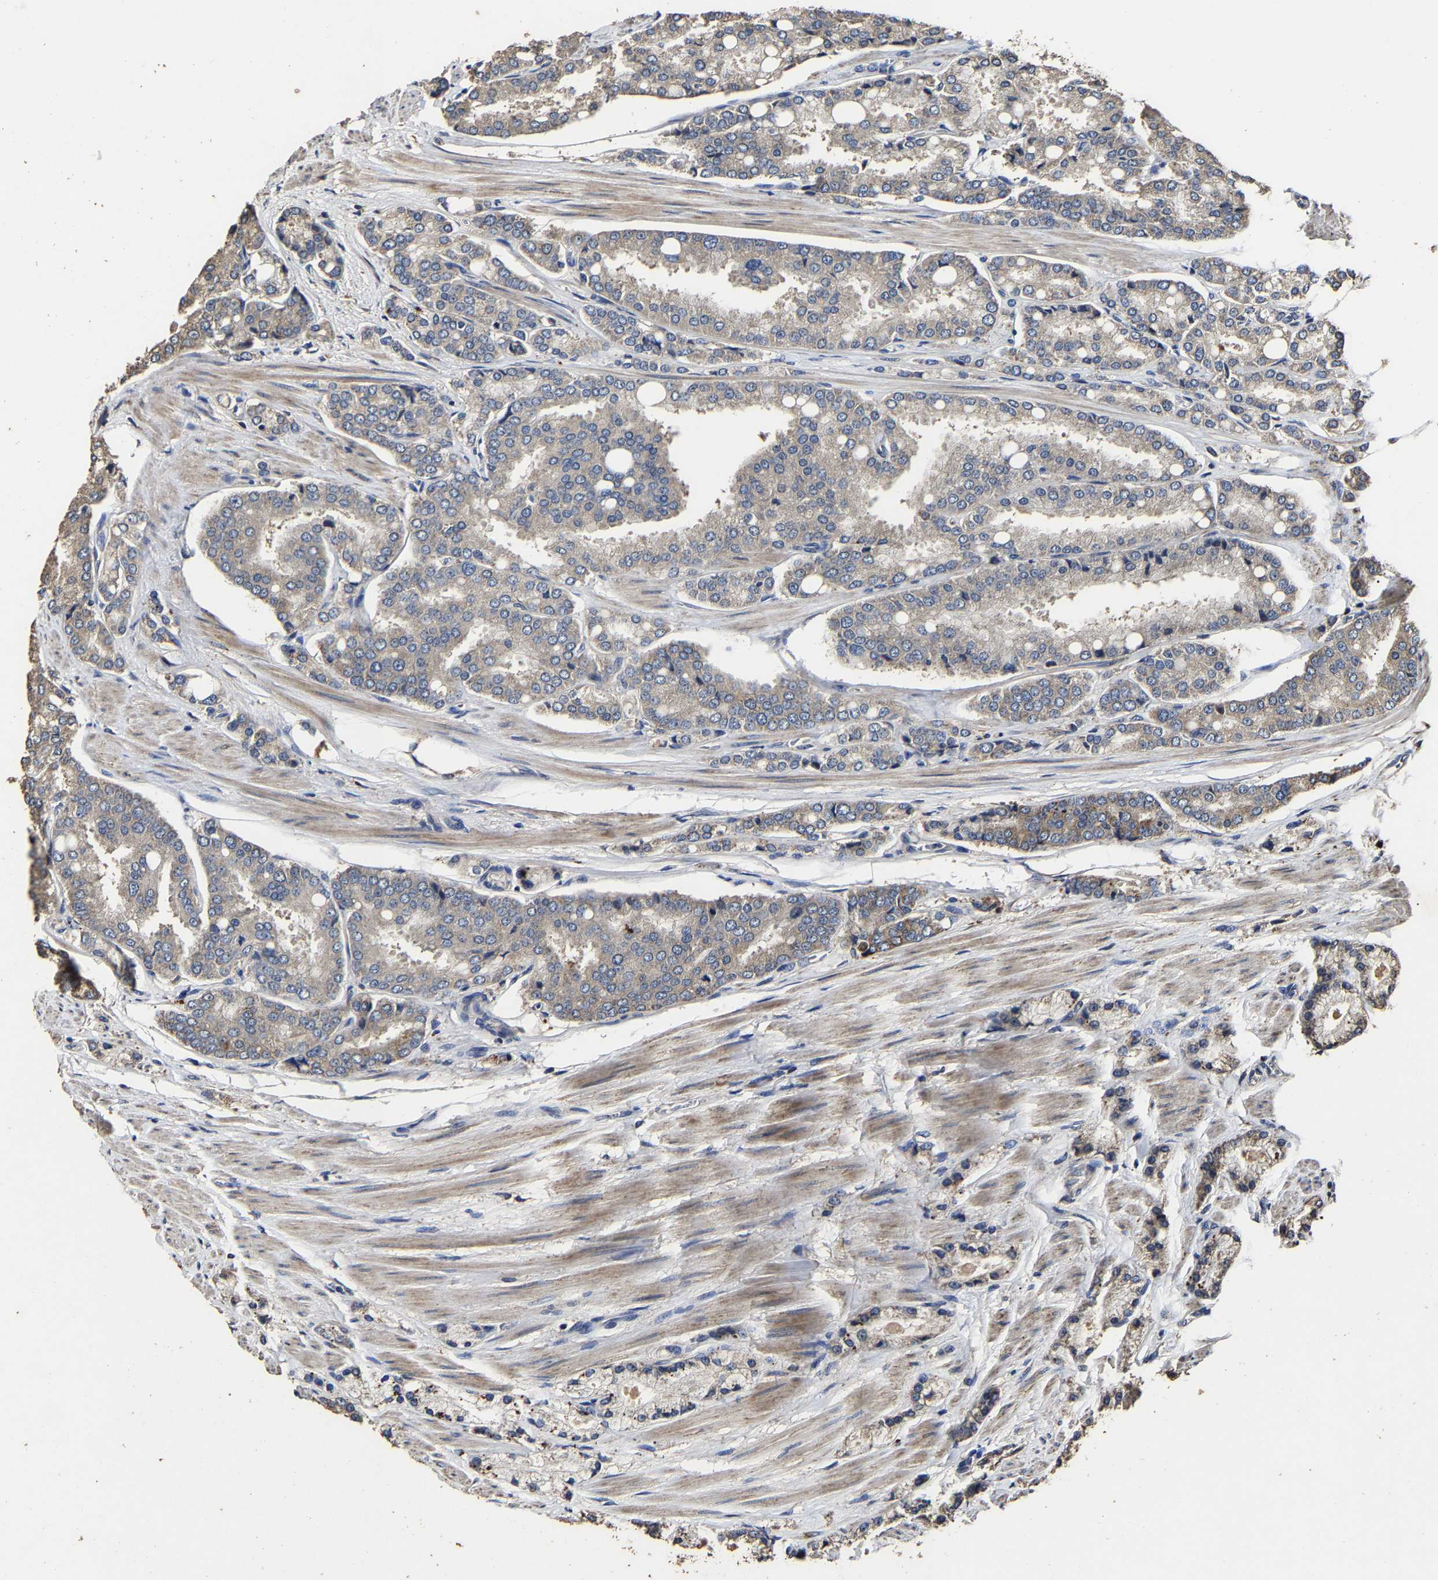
{"staining": {"intensity": "weak", "quantity": ">75%", "location": "cytoplasmic/membranous"}, "tissue": "prostate cancer", "cell_type": "Tumor cells", "image_type": "cancer", "snomed": [{"axis": "morphology", "description": "Adenocarcinoma, High grade"}, {"axis": "topography", "description": "Prostate"}], "caption": "Prostate cancer was stained to show a protein in brown. There is low levels of weak cytoplasmic/membranous positivity in approximately >75% of tumor cells.", "gene": "PPM1K", "patient": {"sex": "male", "age": 50}}